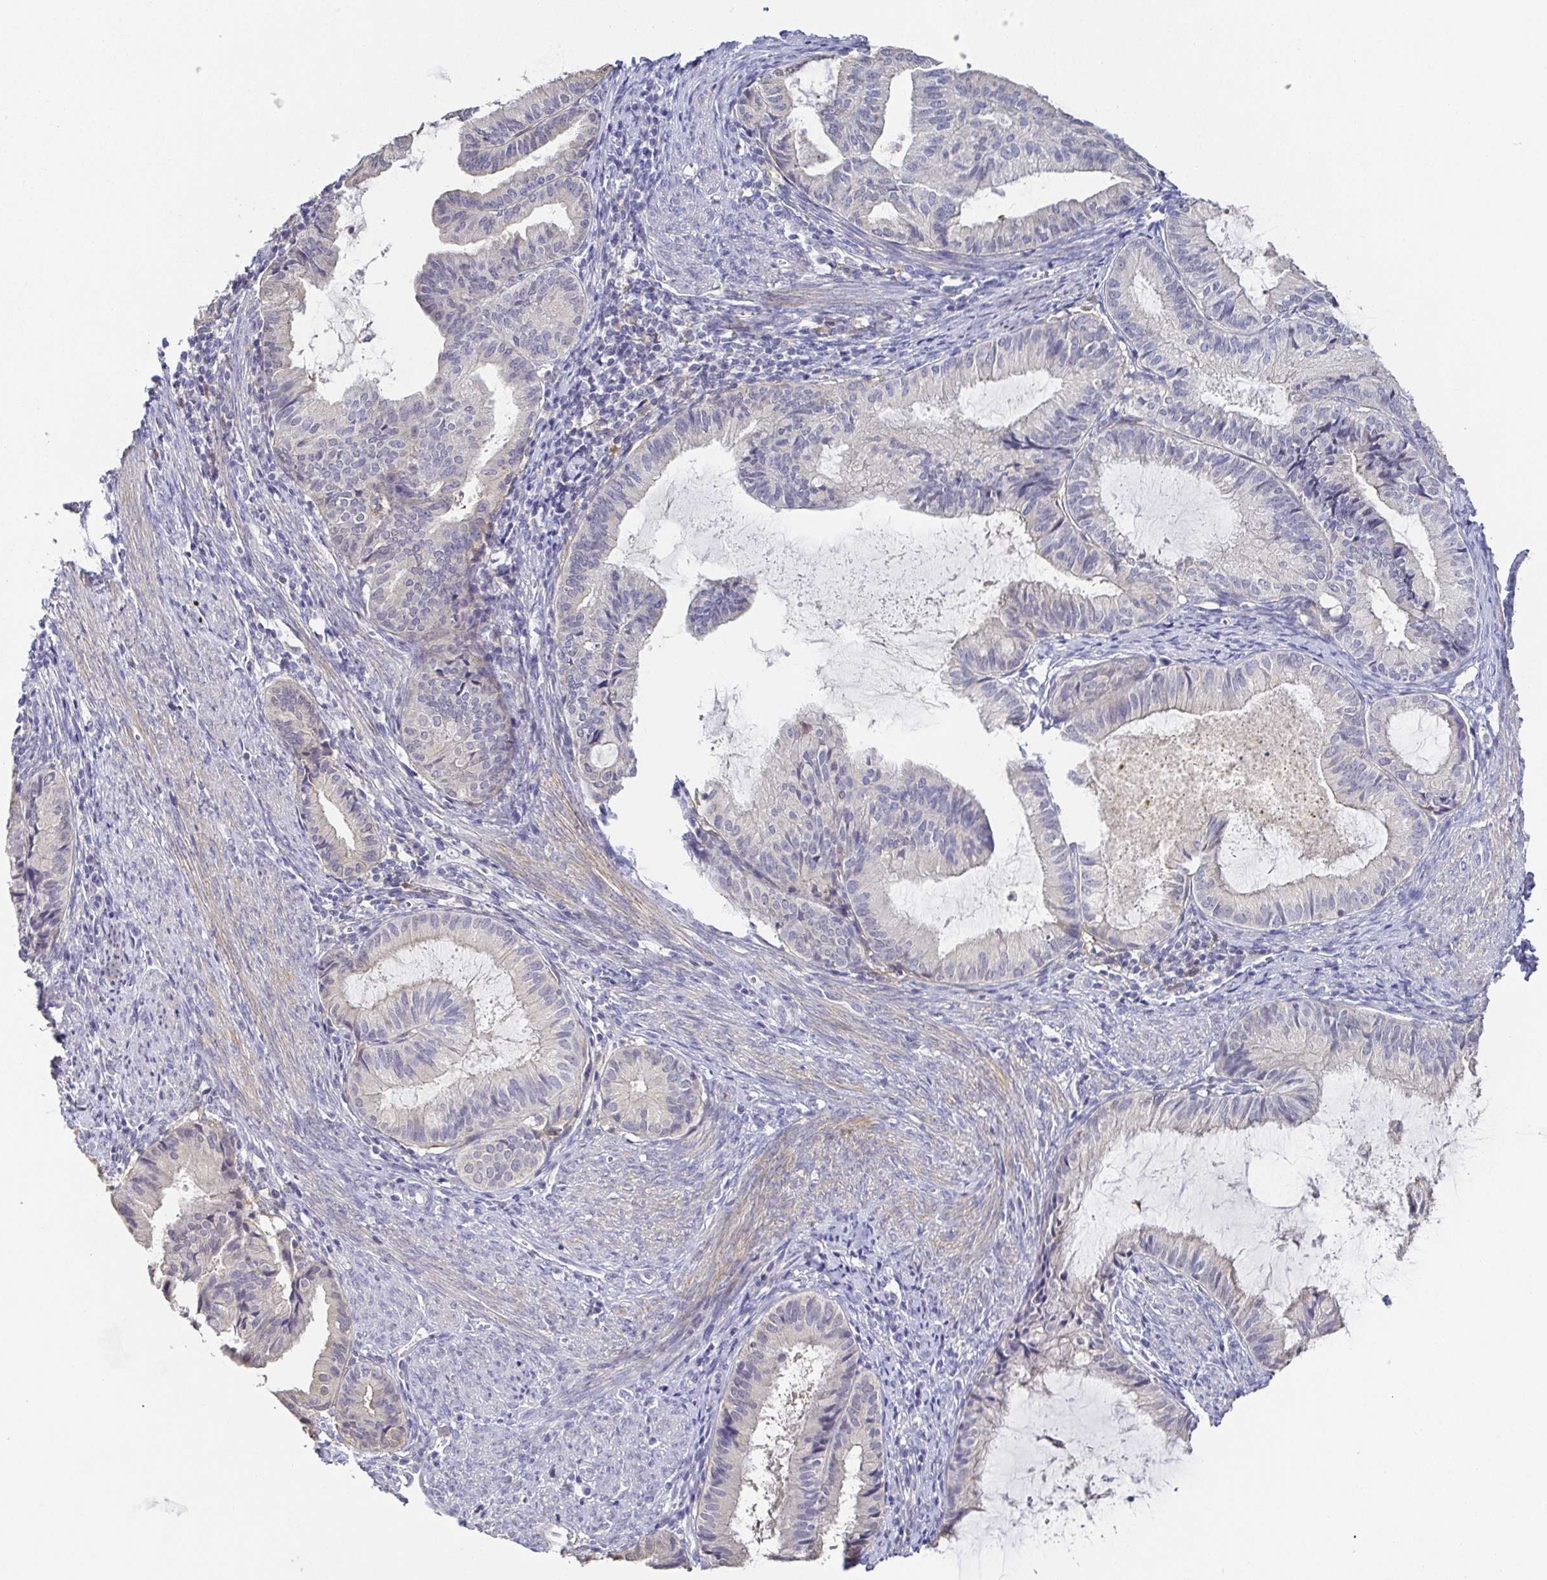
{"staining": {"intensity": "negative", "quantity": "none", "location": "none"}, "tissue": "endometrial cancer", "cell_type": "Tumor cells", "image_type": "cancer", "snomed": [{"axis": "morphology", "description": "Adenocarcinoma, NOS"}, {"axis": "topography", "description": "Endometrium"}], "caption": "A micrograph of endometrial cancer (adenocarcinoma) stained for a protein displays no brown staining in tumor cells.", "gene": "RNASE7", "patient": {"sex": "female", "age": 86}}